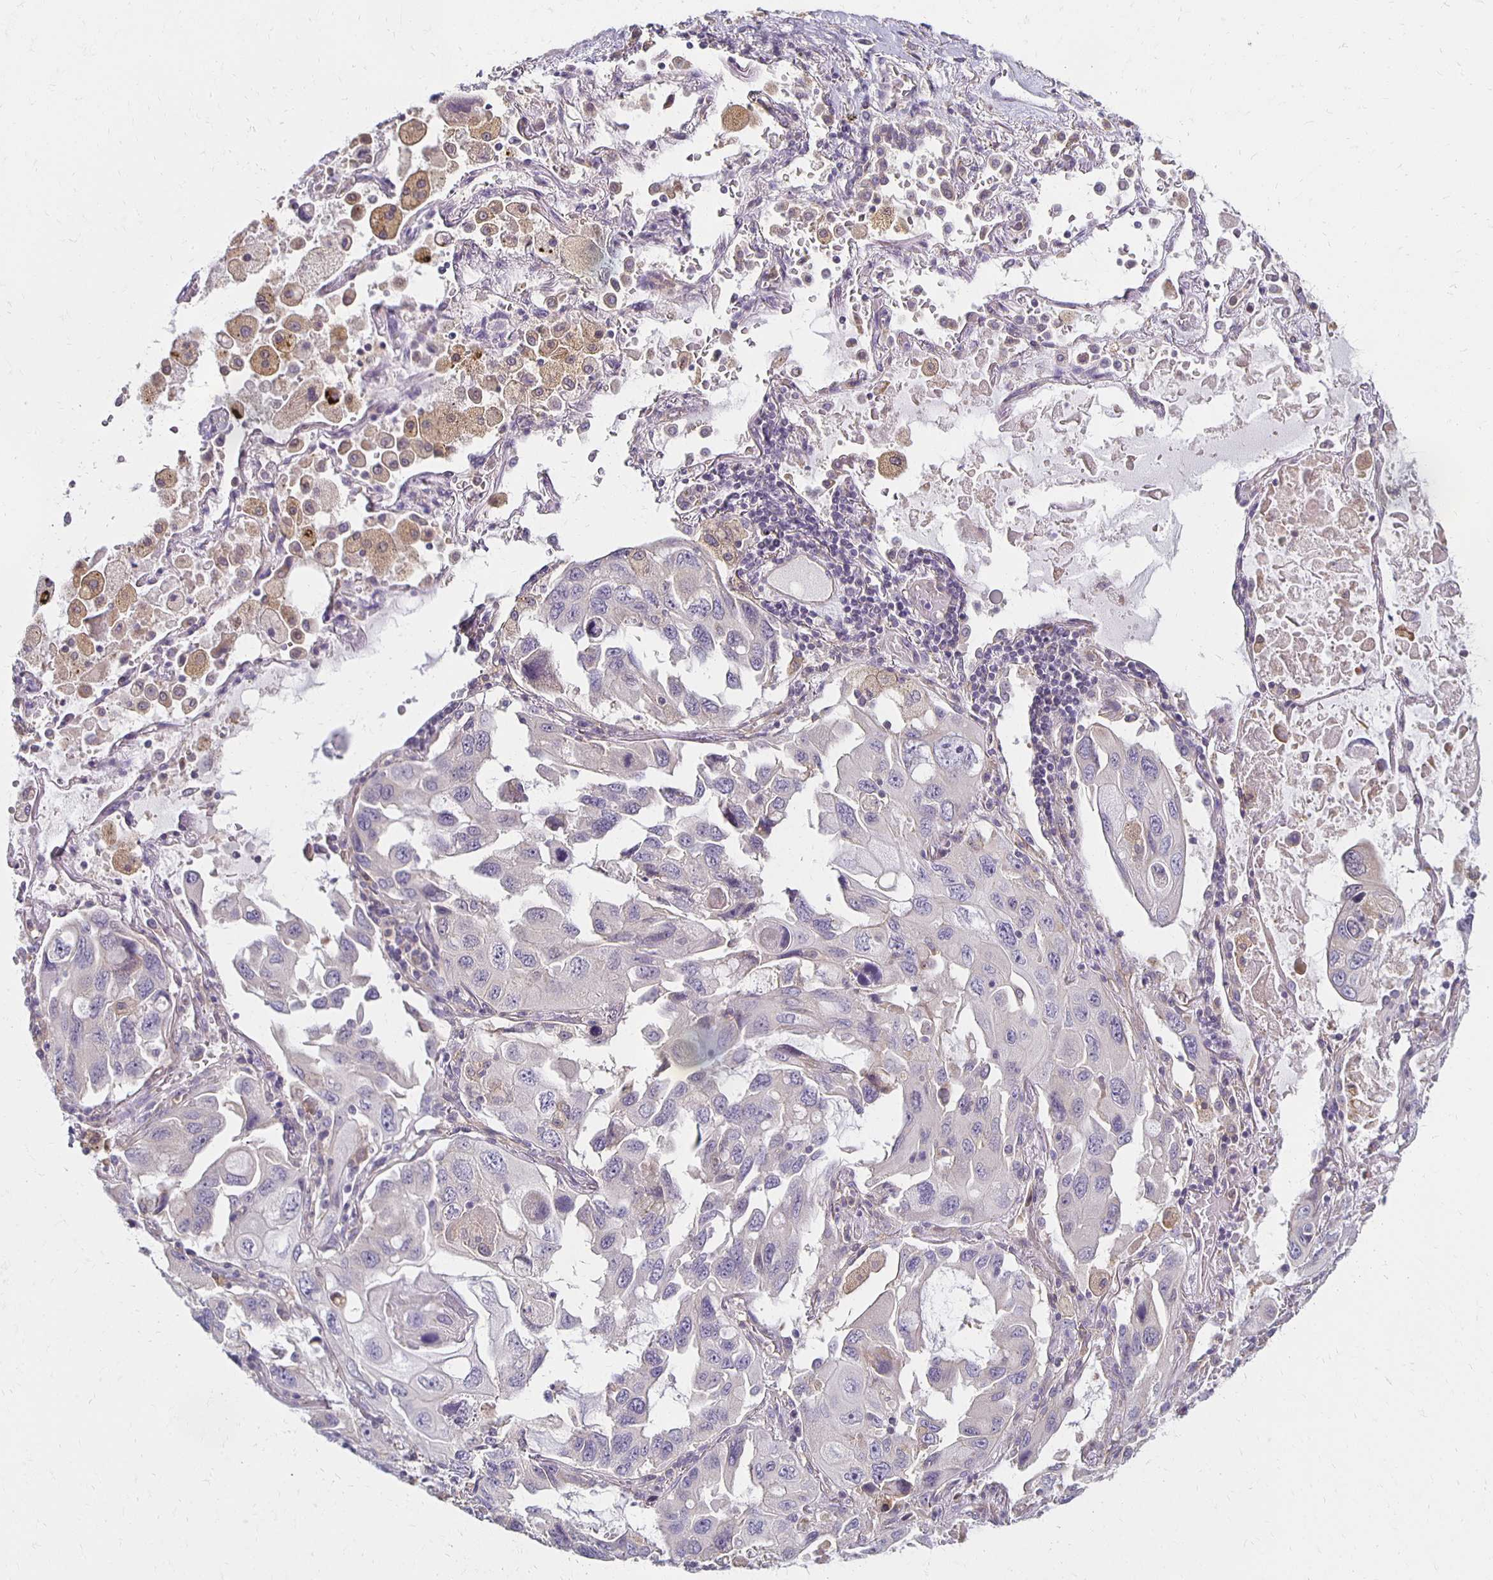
{"staining": {"intensity": "negative", "quantity": "none", "location": "none"}, "tissue": "lung cancer", "cell_type": "Tumor cells", "image_type": "cancer", "snomed": [{"axis": "morphology", "description": "Squamous cell carcinoma, NOS"}, {"axis": "topography", "description": "Lung"}], "caption": "Tumor cells are negative for brown protein staining in lung cancer (squamous cell carcinoma).", "gene": "GPX4", "patient": {"sex": "female", "age": 73}}